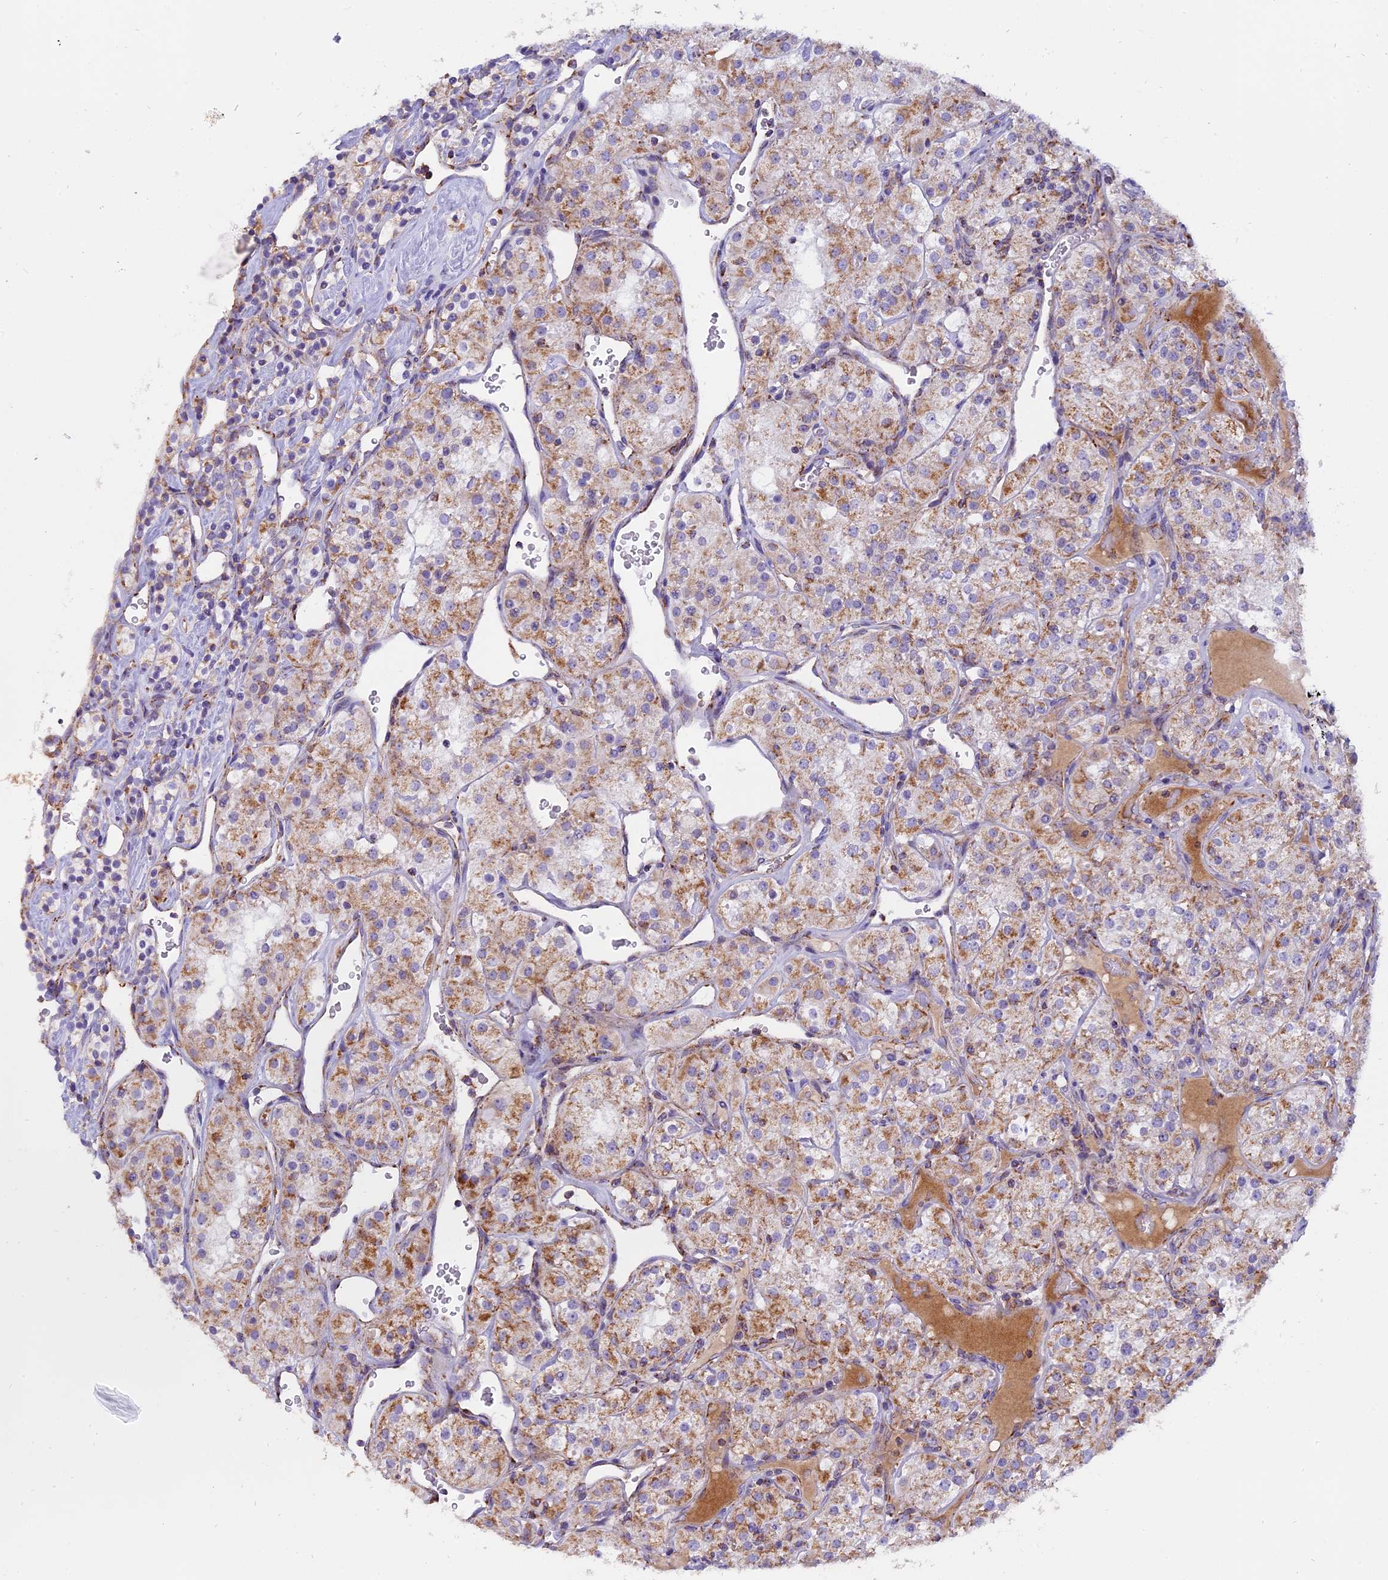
{"staining": {"intensity": "moderate", "quantity": ">75%", "location": "cytoplasmic/membranous"}, "tissue": "renal cancer", "cell_type": "Tumor cells", "image_type": "cancer", "snomed": [{"axis": "morphology", "description": "Adenocarcinoma, NOS"}, {"axis": "topography", "description": "Kidney"}], "caption": "Renal adenocarcinoma was stained to show a protein in brown. There is medium levels of moderate cytoplasmic/membranous staining in approximately >75% of tumor cells. (DAB IHC, brown staining for protein, blue staining for nuclei).", "gene": "MRPS34", "patient": {"sex": "male", "age": 77}}